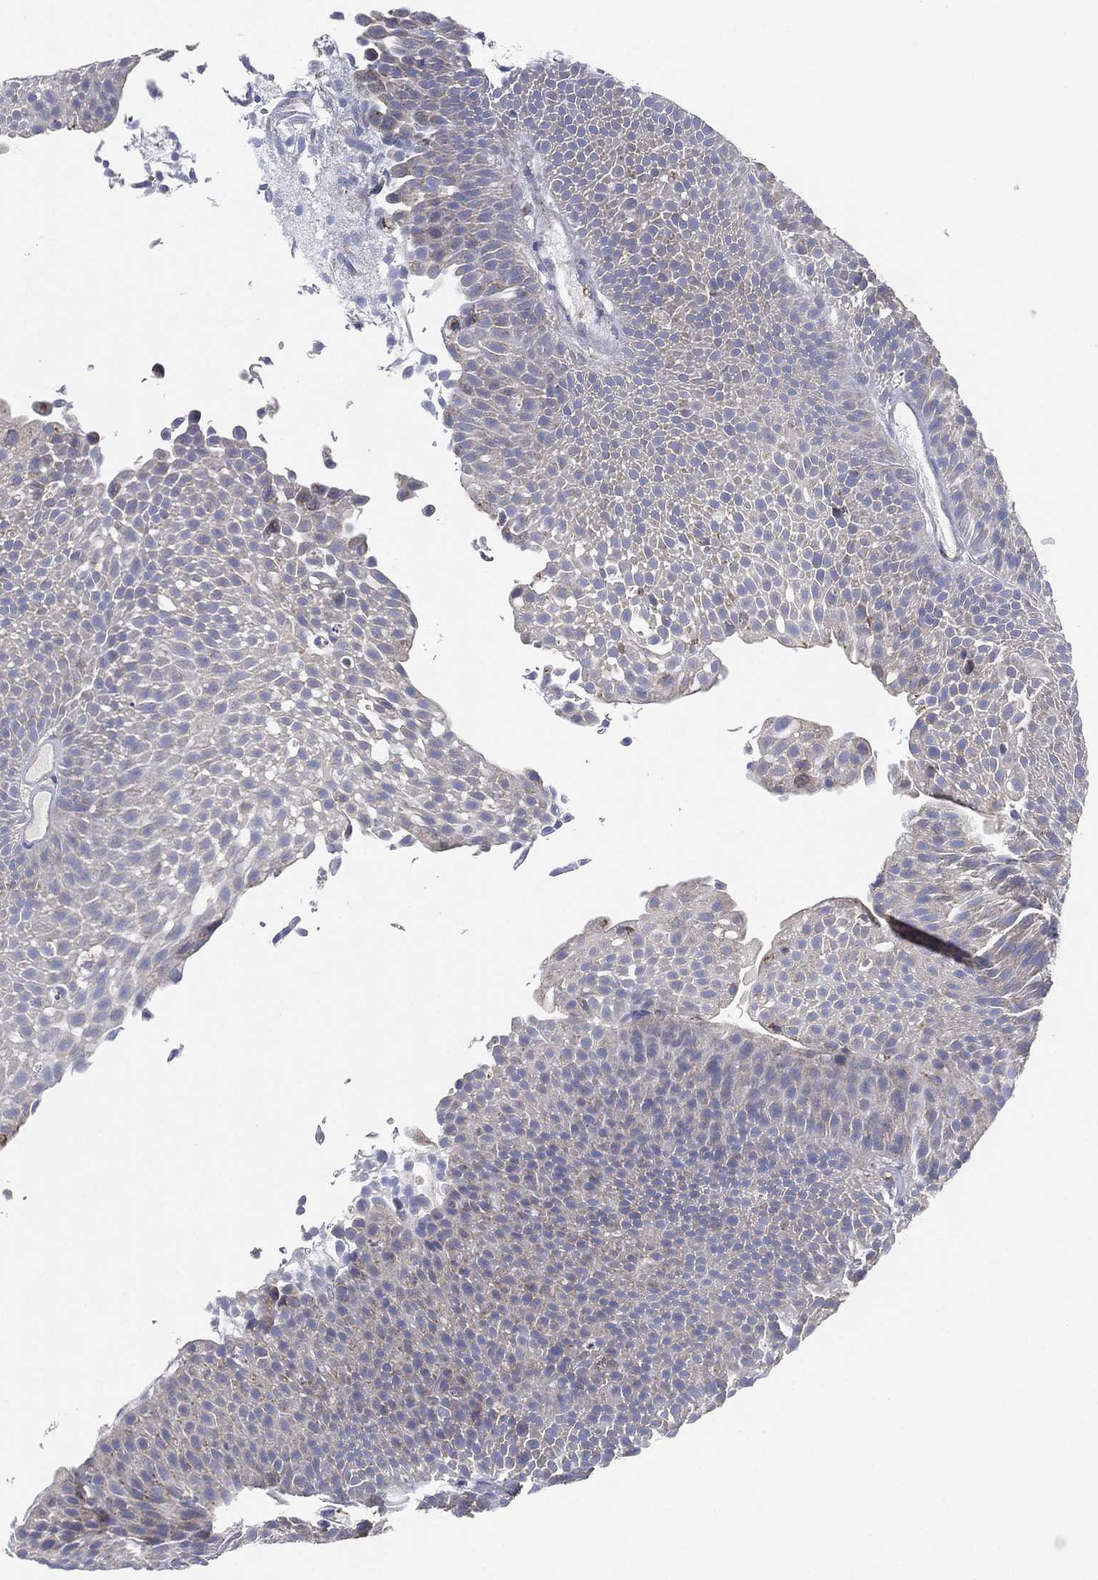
{"staining": {"intensity": "negative", "quantity": "none", "location": "none"}, "tissue": "urothelial cancer", "cell_type": "Tumor cells", "image_type": "cancer", "snomed": [{"axis": "morphology", "description": "Urothelial carcinoma, Low grade"}, {"axis": "topography", "description": "Urinary bladder"}], "caption": "Micrograph shows no protein positivity in tumor cells of urothelial carcinoma (low-grade) tissue.", "gene": "ATP8A2", "patient": {"sex": "male", "age": 65}}